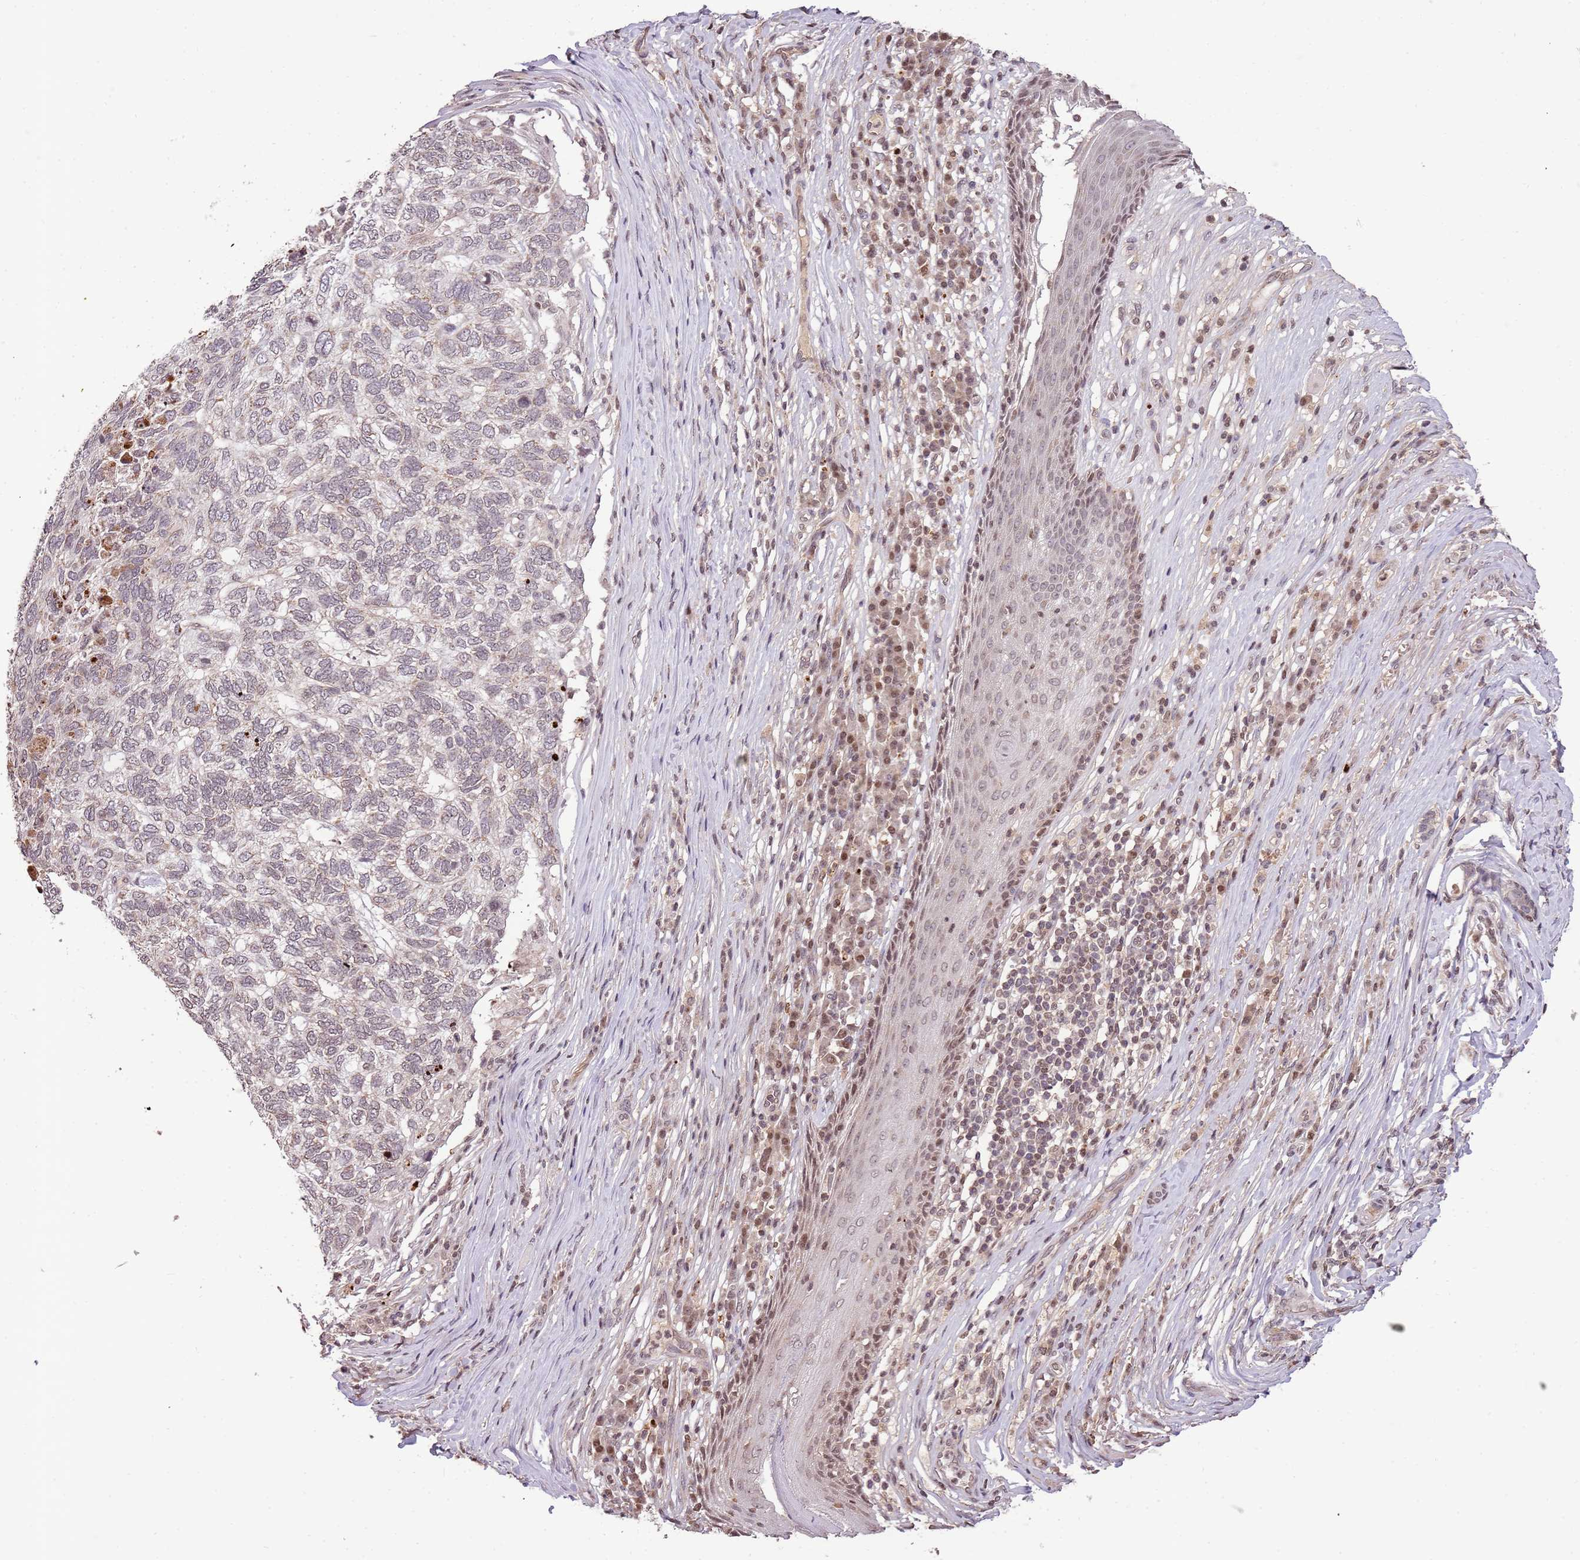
{"staining": {"intensity": "negative", "quantity": "none", "location": "none"}, "tissue": "skin cancer", "cell_type": "Tumor cells", "image_type": "cancer", "snomed": [{"axis": "morphology", "description": "Basal cell carcinoma"}, {"axis": "topography", "description": "Skin"}], "caption": "Skin basal cell carcinoma was stained to show a protein in brown. There is no significant staining in tumor cells.", "gene": "SAMSN1", "patient": {"sex": "female", "age": 65}}